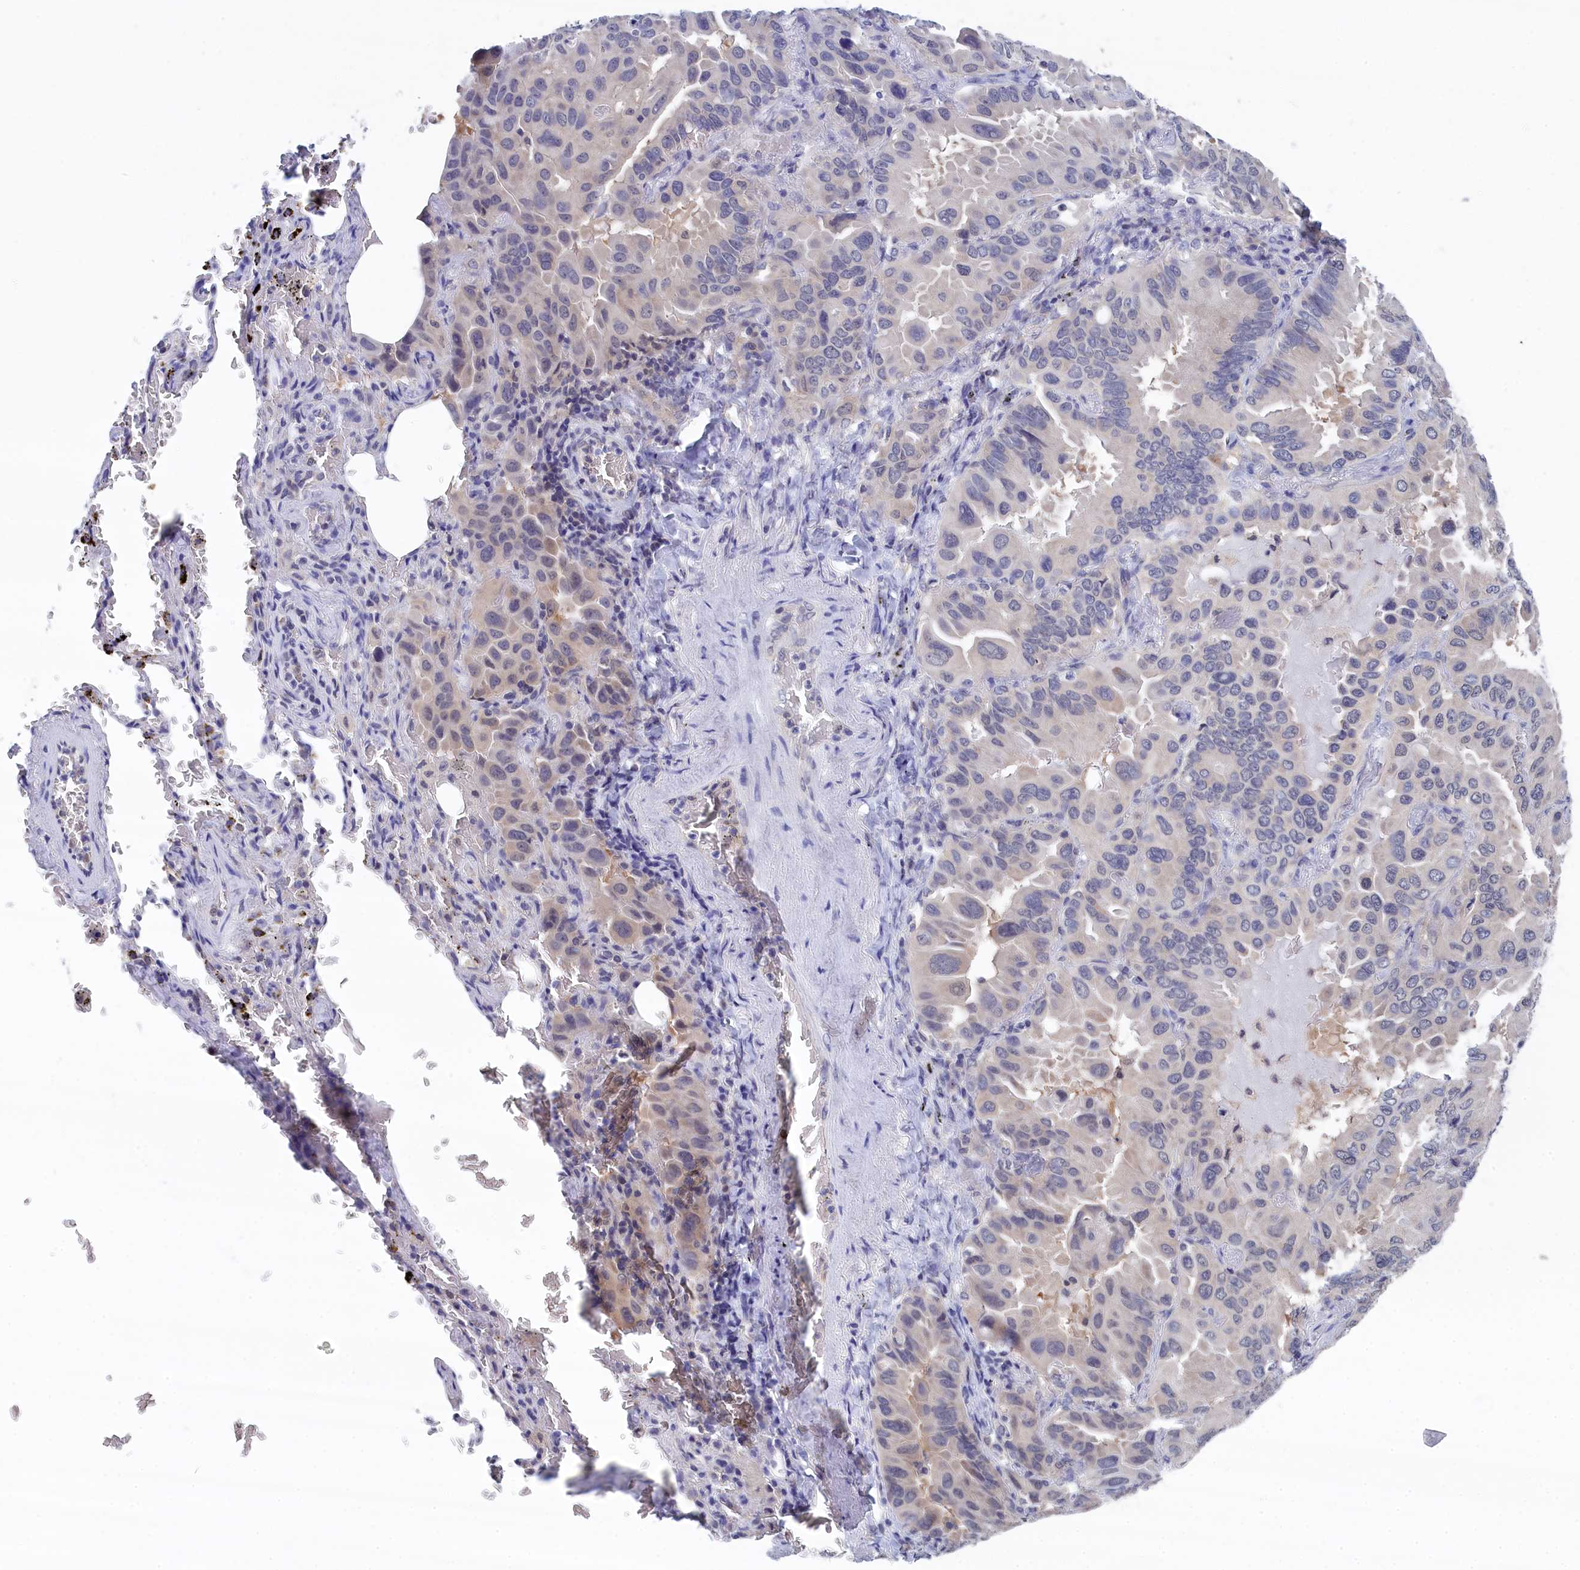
{"staining": {"intensity": "negative", "quantity": "none", "location": "none"}, "tissue": "lung cancer", "cell_type": "Tumor cells", "image_type": "cancer", "snomed": [{"axis": "morphology", "description": "Adenocarcinoma, NOS"}, {"axis": "topography", "description": "Lung"}], "caption": "IHC image of neoplastic tissue: human adenocarcinoma (lung) stained with DAB exhibits no significant protein staining in tumor cells.", "gene": "PGP", "patient": {"sex": "male", "age": 64}}